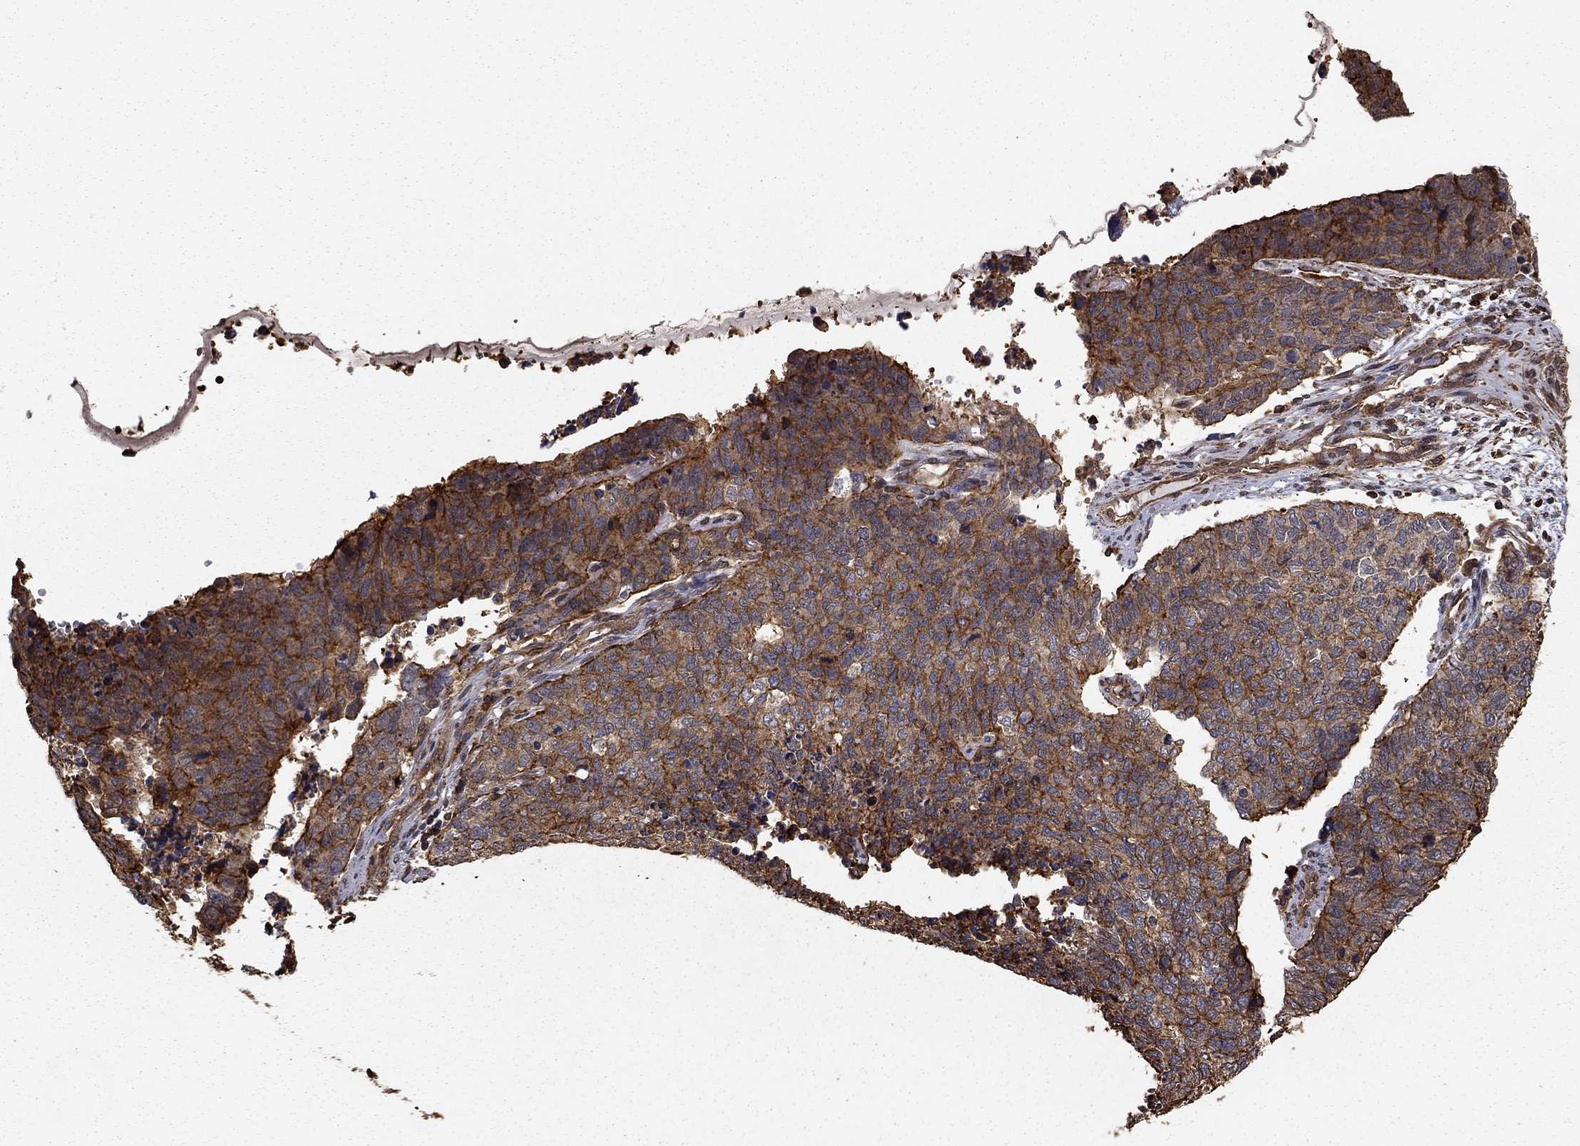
{"staining": {"intensity": "moderate", "quantity": "25%-75%", "location": "cytoplasmic/membranous"}, "tissue": "cervical cancer", "cell_type": "Tumor cells", "image_type": "cancer", "snomed": [{"axis": "morphology", "description": "Squamous cell carcinoma, NOS"}, {"axis": "topography", "description": "Cervix"}], "caption": "This is a histology image of IHC staining of cervical cancer (squamous cell carcinoma), which shows moderate staining in the cytoplasmic/membranous of tumor cells.", "gene": "HABP4", "patient": {"sex": "female", "age": 63}}